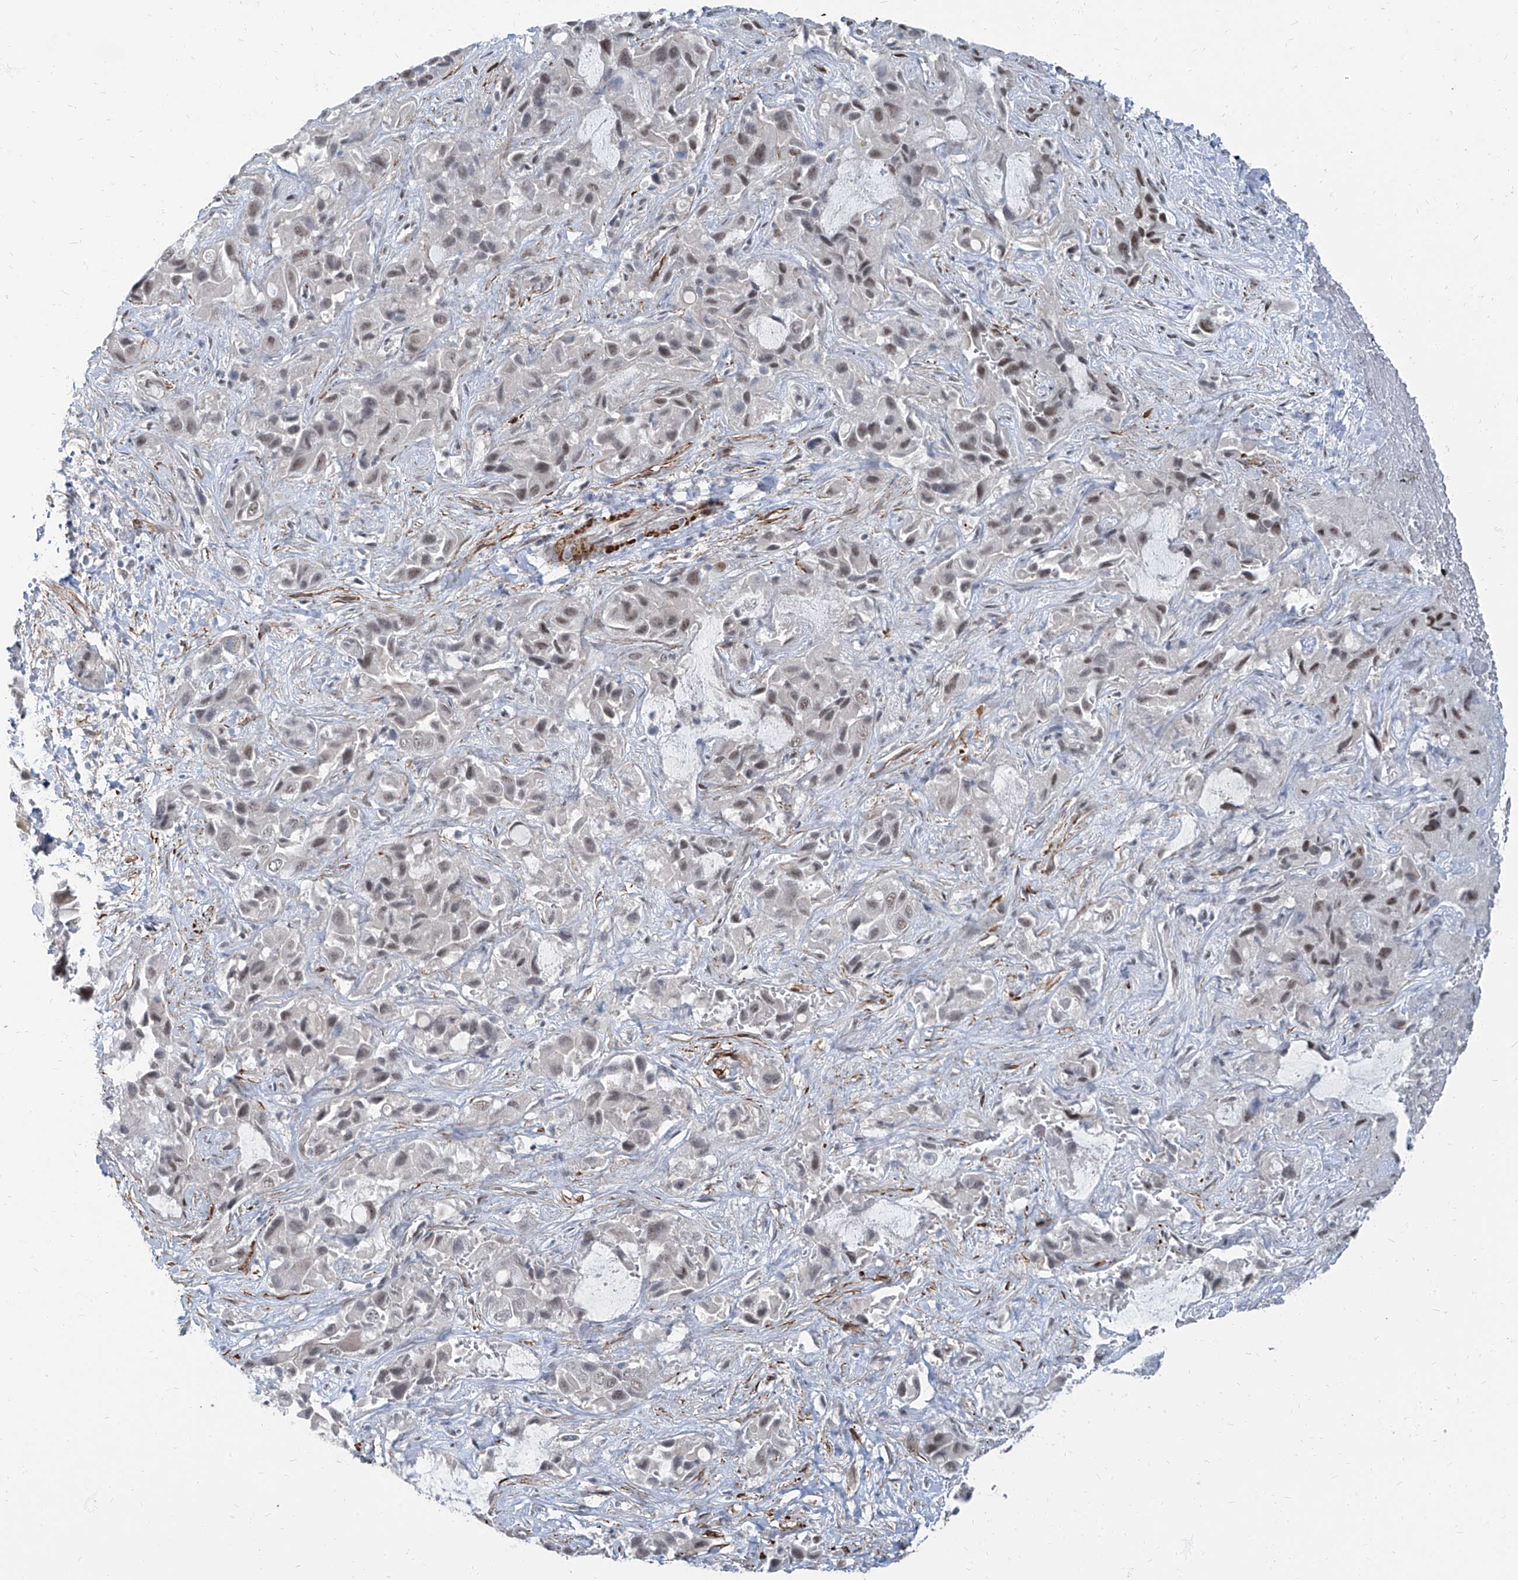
{"staining": {"intensity": "weak", "quantity": "25%-75%", "location": "nuclear"}, "tissue": "liver cancer", "cell_type": "Tumor cells", "image_type": "cancer", "snomed": [{"axis": "morphology", "description": "Cholangiocarcinoma"}, {"axis": "topography", "description": "Liver"}], "caption": "Liver cancer tissue reveals weak nuclear staining in approximately 25%-75% of tumor cells, visualized by immunohistochemistry. The protein is stained brown, and the nuclei are stained in blue (DAB (3,3'-diaminobenzidine) IHC with brightfield microscopy, high magnification).", "gene": "TXLNB", "patient": {"sex": "female", "age": 52}}